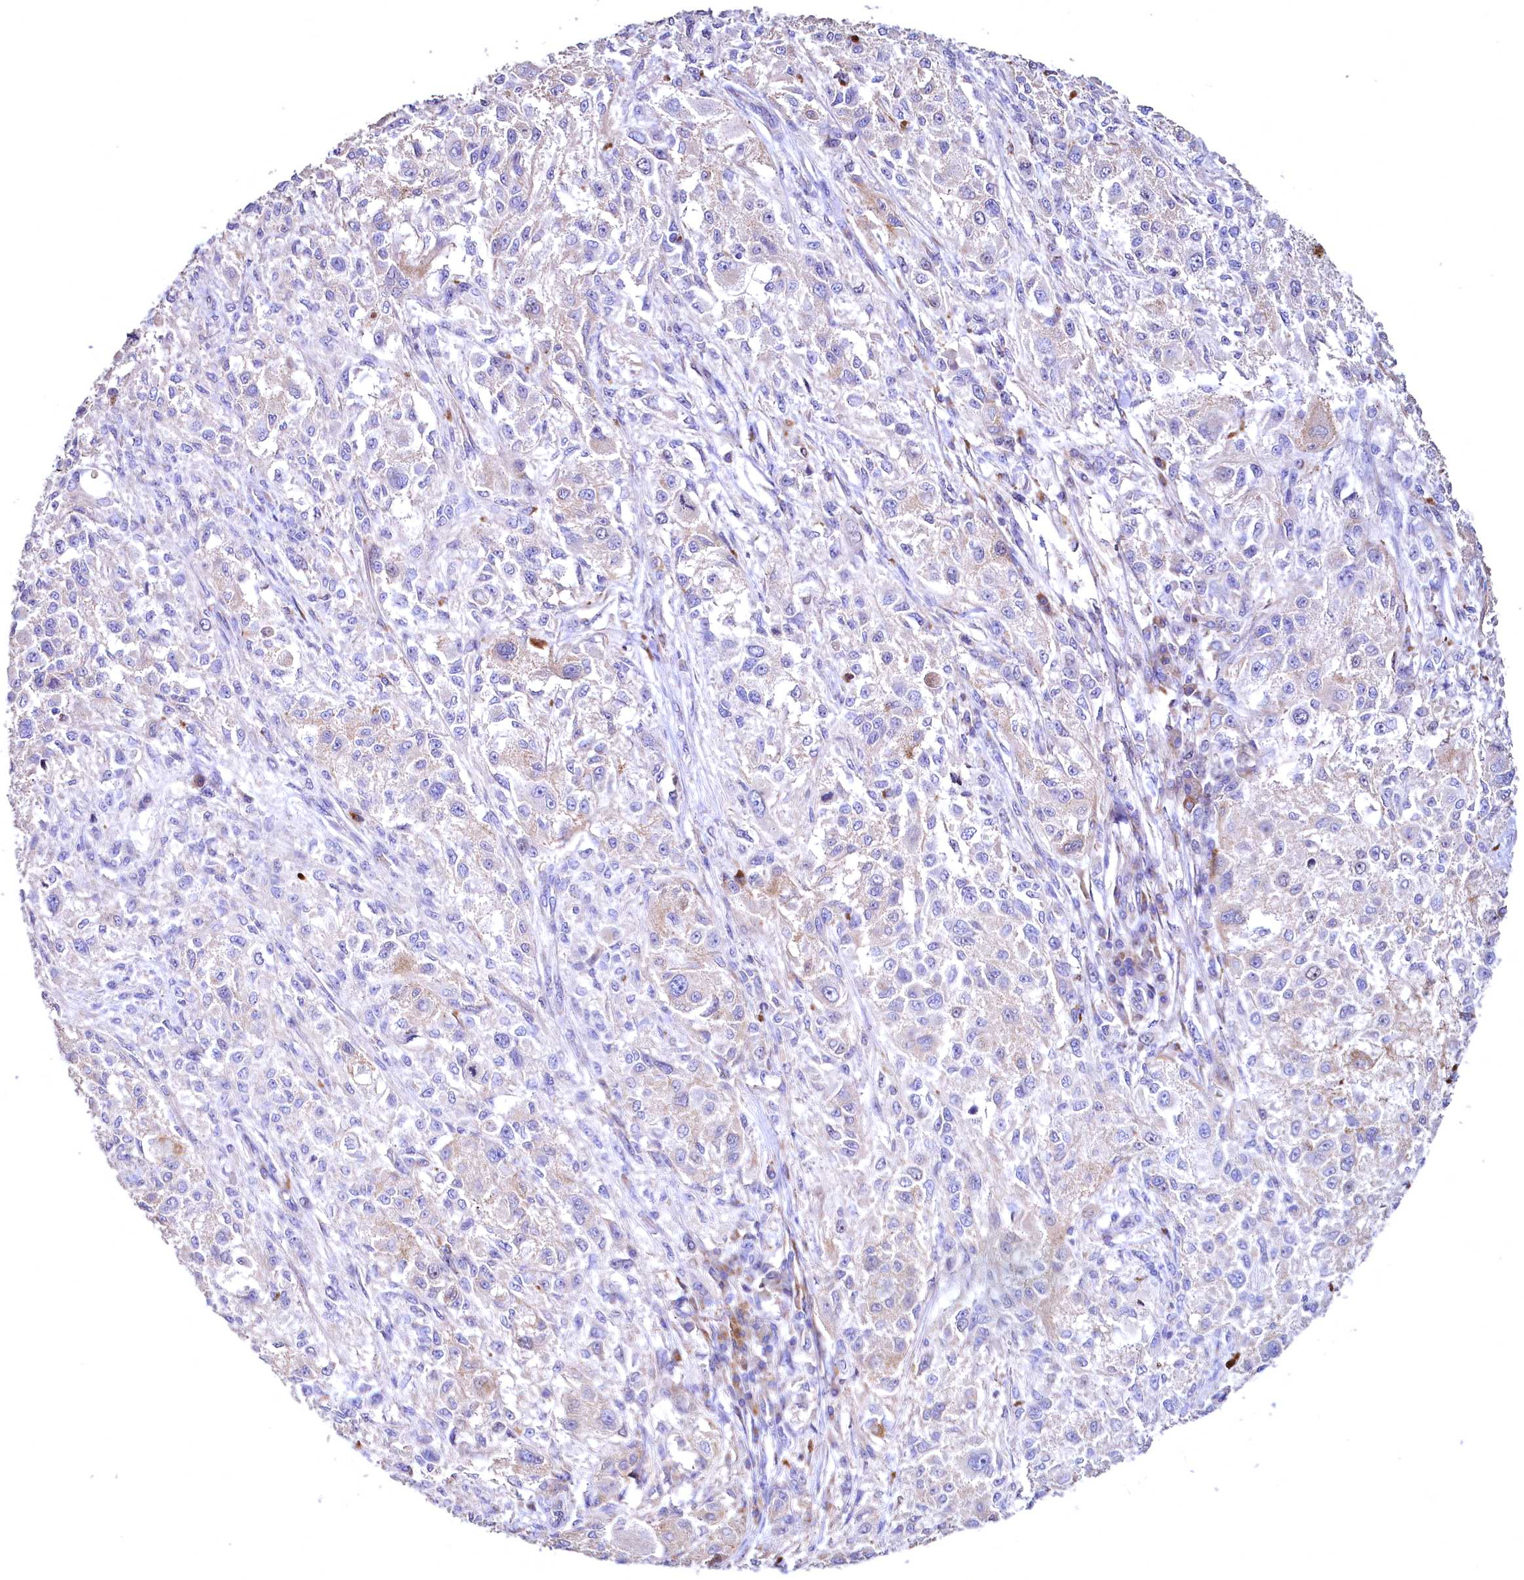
{"staining": {"intensity": "negative", "quantity": "none", "location": "none"}, "tissue": "melanoma", "cell_type": "Tumor cells", "image_type": "cancer", "snomed": [{"axis": "morphology", "description": "Necrosis, NOS"}, {"axis": "morphology", "description": "Malignant melanoma, NOS"}, {"axis": "topography", "description": "Skin"}], "caption": "Malignant melanoma was stained to show a protein in brown. There is no significant positivity in tumor cells.", "gene": "WNT8A", "patient": {"sex": "female", "age": 87}}